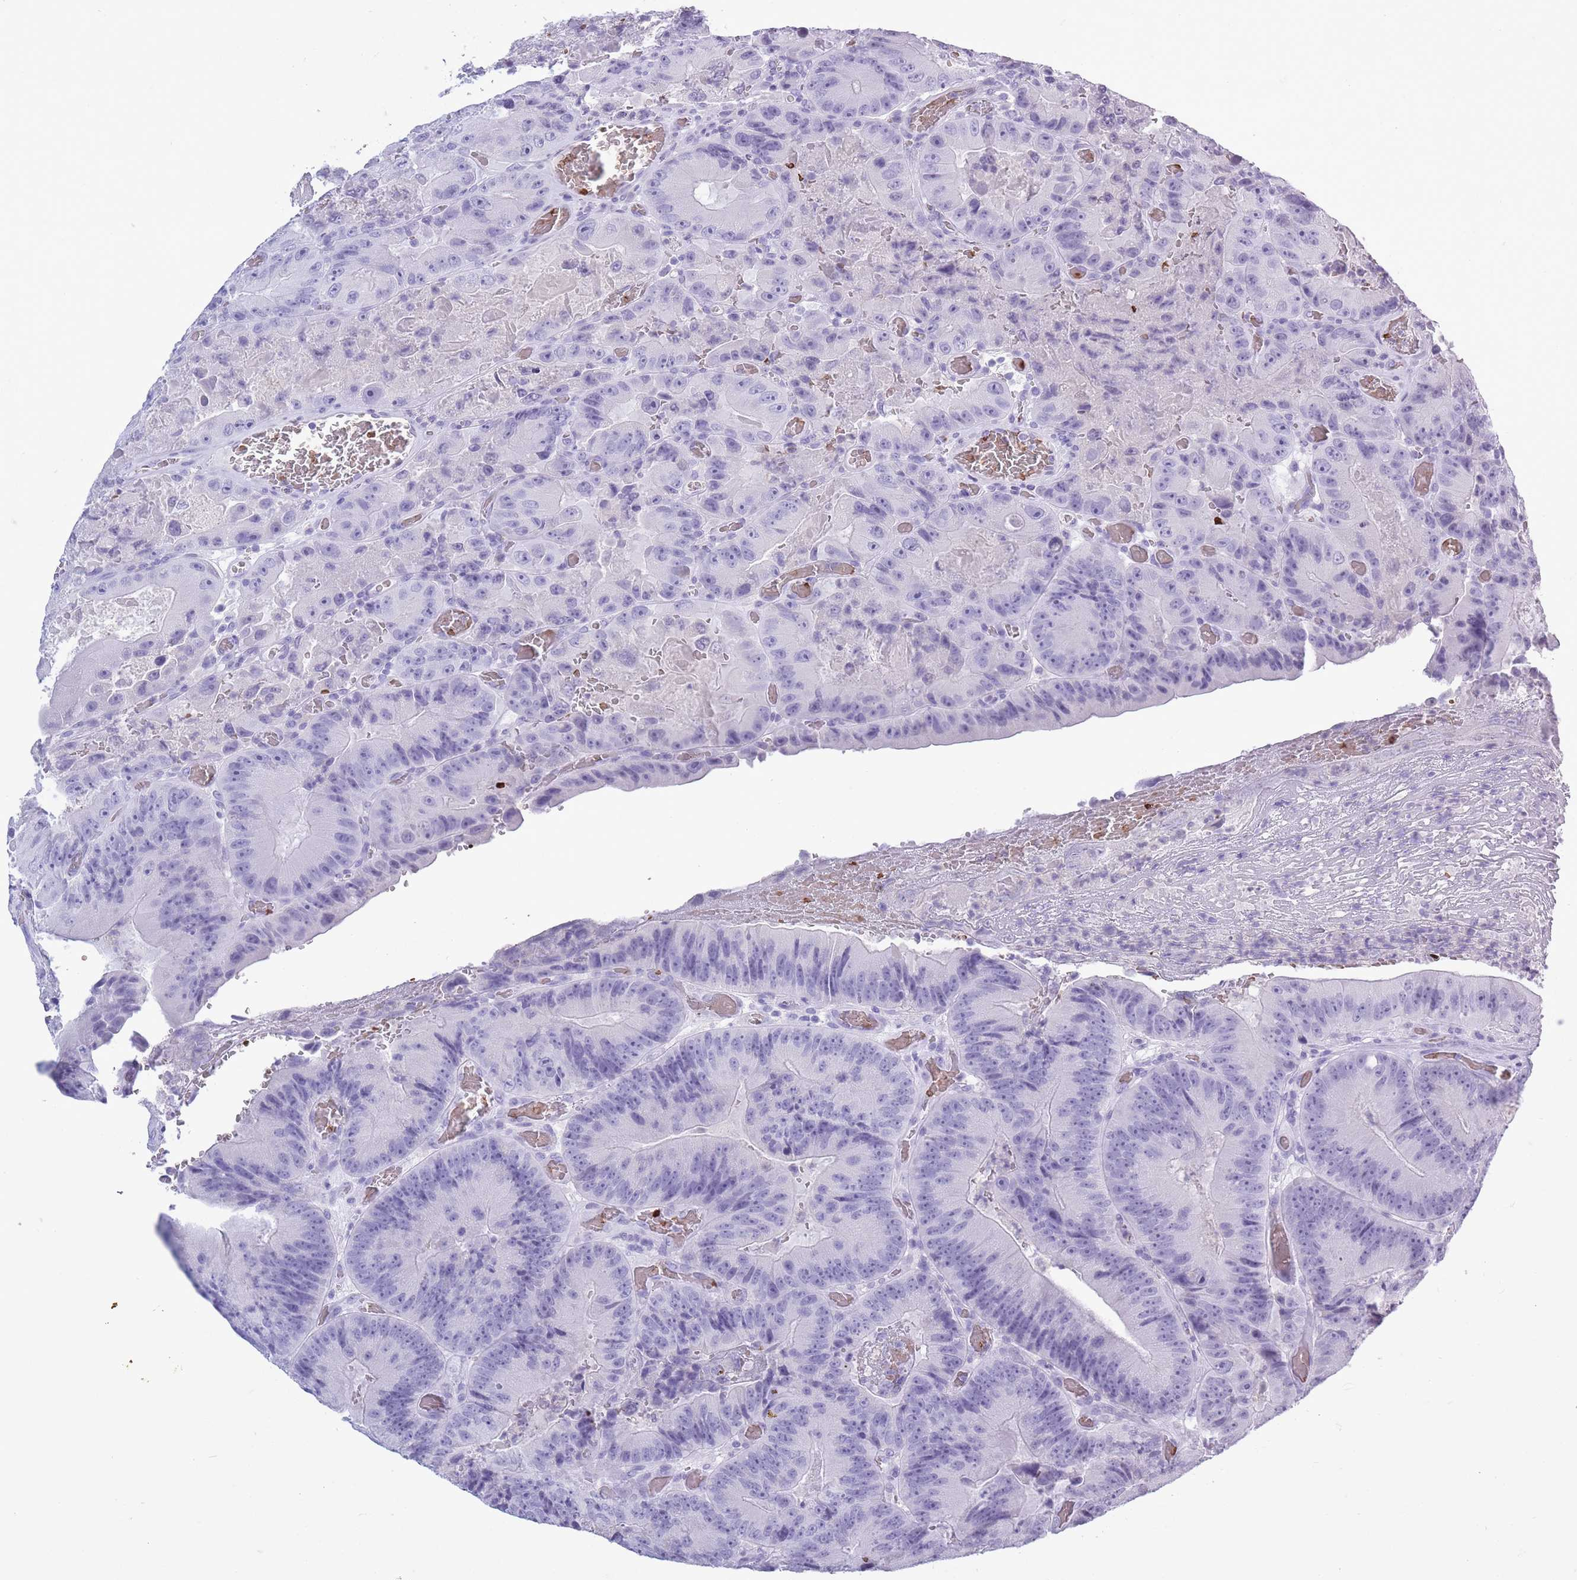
{"staining": {"intensity": "negative", "quantity": "none", "location": "none"}, "tissue": "colorectal cancer", "cell_type": "Tumor cells", "image_type": "cancer", "snomed": [{"axis": "morphology", "description": "Adenocarcinoma, NOS"}, {"axis": "topography", "description": "Colon"}], "caption": "A photomicrograph of adenocarcinoma (colorectal) stained for a protein demonstrates no brown staining in tumor cells.", "gene": "OR7C1", "patient": {"sex": "female", "age": 86}}